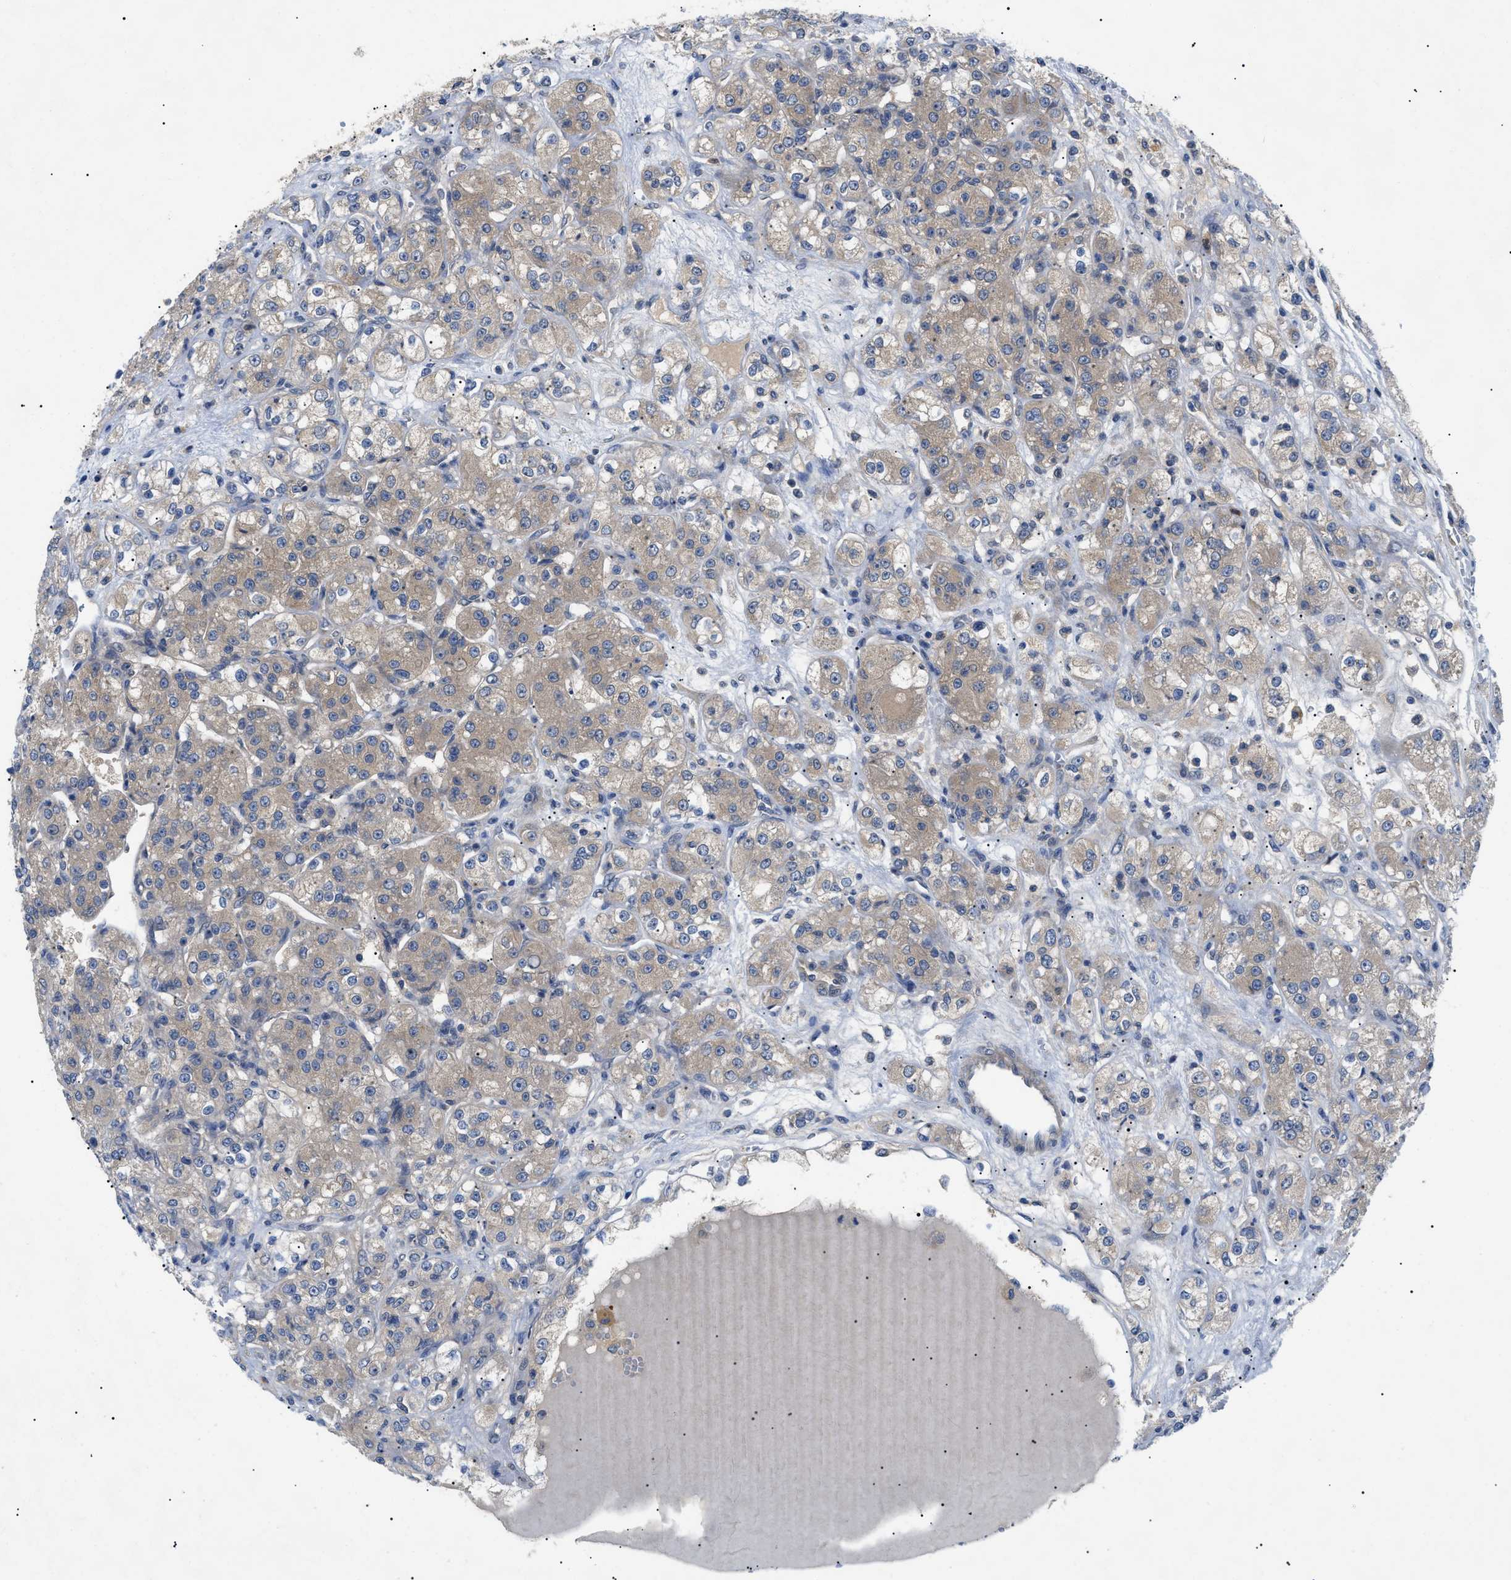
{"staining": {"intensity": "weak", "quantity": ">75%", "location": "cytoplasmic/membranous"}, "tissue": "renal cancer", "cell_type": "Tumor cells", "image_type": "cancer", "snomed": [{"axis": "morphology", "description": "Normal tissue, NOS"}, {"axis": "morphology", "description": "Adenocarcinoma, NOS"}, {"axis": "topography", "description": "Kidney"}], "caption": "An immunohistochemistry (IHC) histopathology image of neoplastic tissue is shown. Protein staining in brown labels weak cytoplasmic/membranous positivity in renal cancer (adenocarcinoma) within tumor cells. Nuclei are stained in blue.", "gene": "RIPK1", "patient": {"sex": "male", "age": 61}}